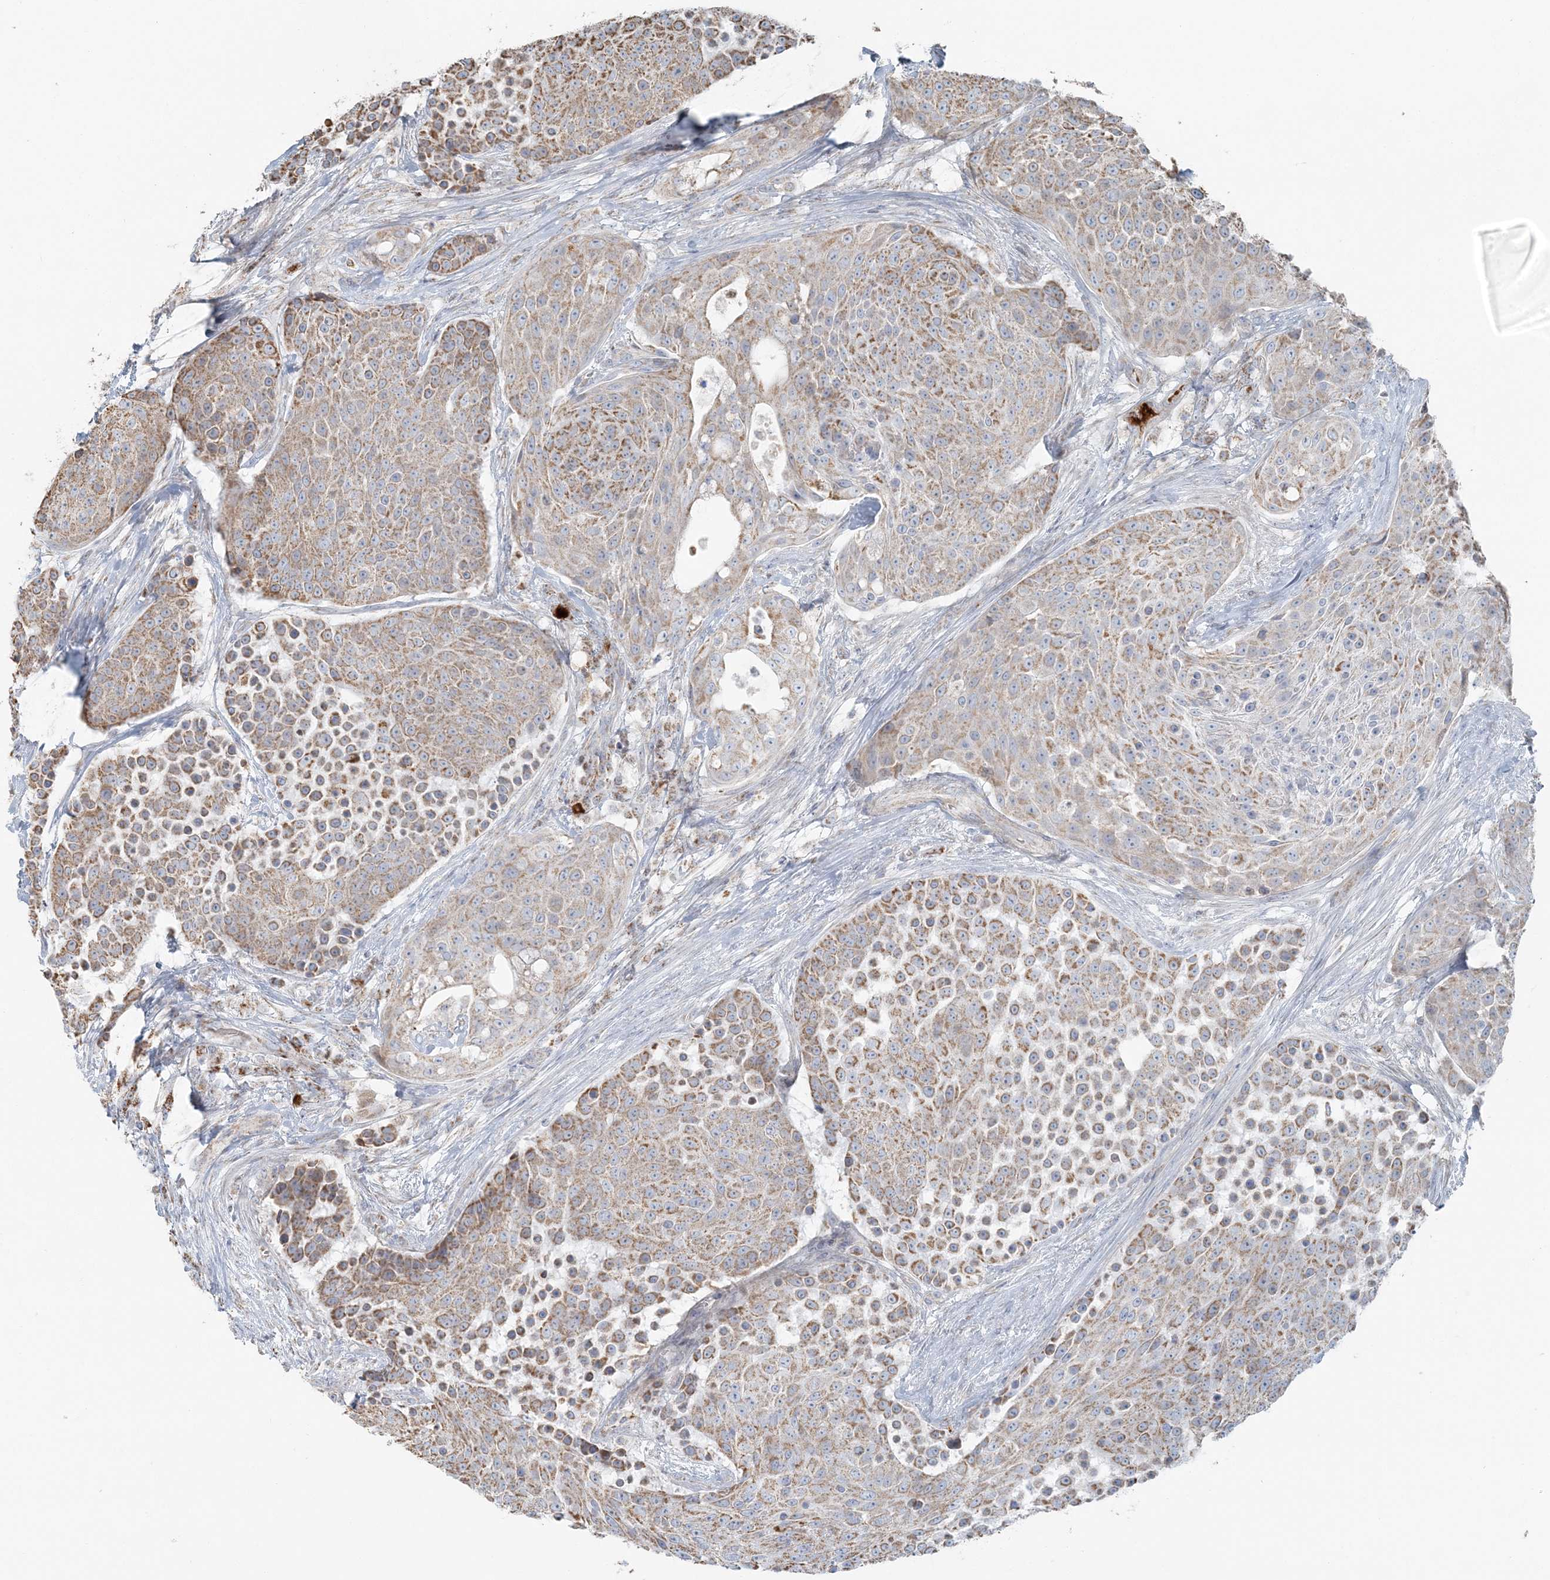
{"staining": {"intensity": "moderate", "quantity": ">75%", "location": "cytoplasmic/membranous"}, "tissue": "urothelial cancer", "cell_type": "Tumor cells", "image_type": "cancer", "snomed": [{"axis": "morphology", "description": "Urothelial carcinoma, High grade"}, {"axis": "topography", "description": "Urinary bladder"}], "caption": "High-magnification brightfield microscopy of urothelial carcinoma (high-grade) stained with DAB (brown) and counterstained with hematoxylin (blue). tumor cells exhibit moderate cytoplasmic/membranous expression is appreciated in approximately>75% of cells.", "gene": "SLC22A16", "patient": {"sex": "female", "age": 63}}